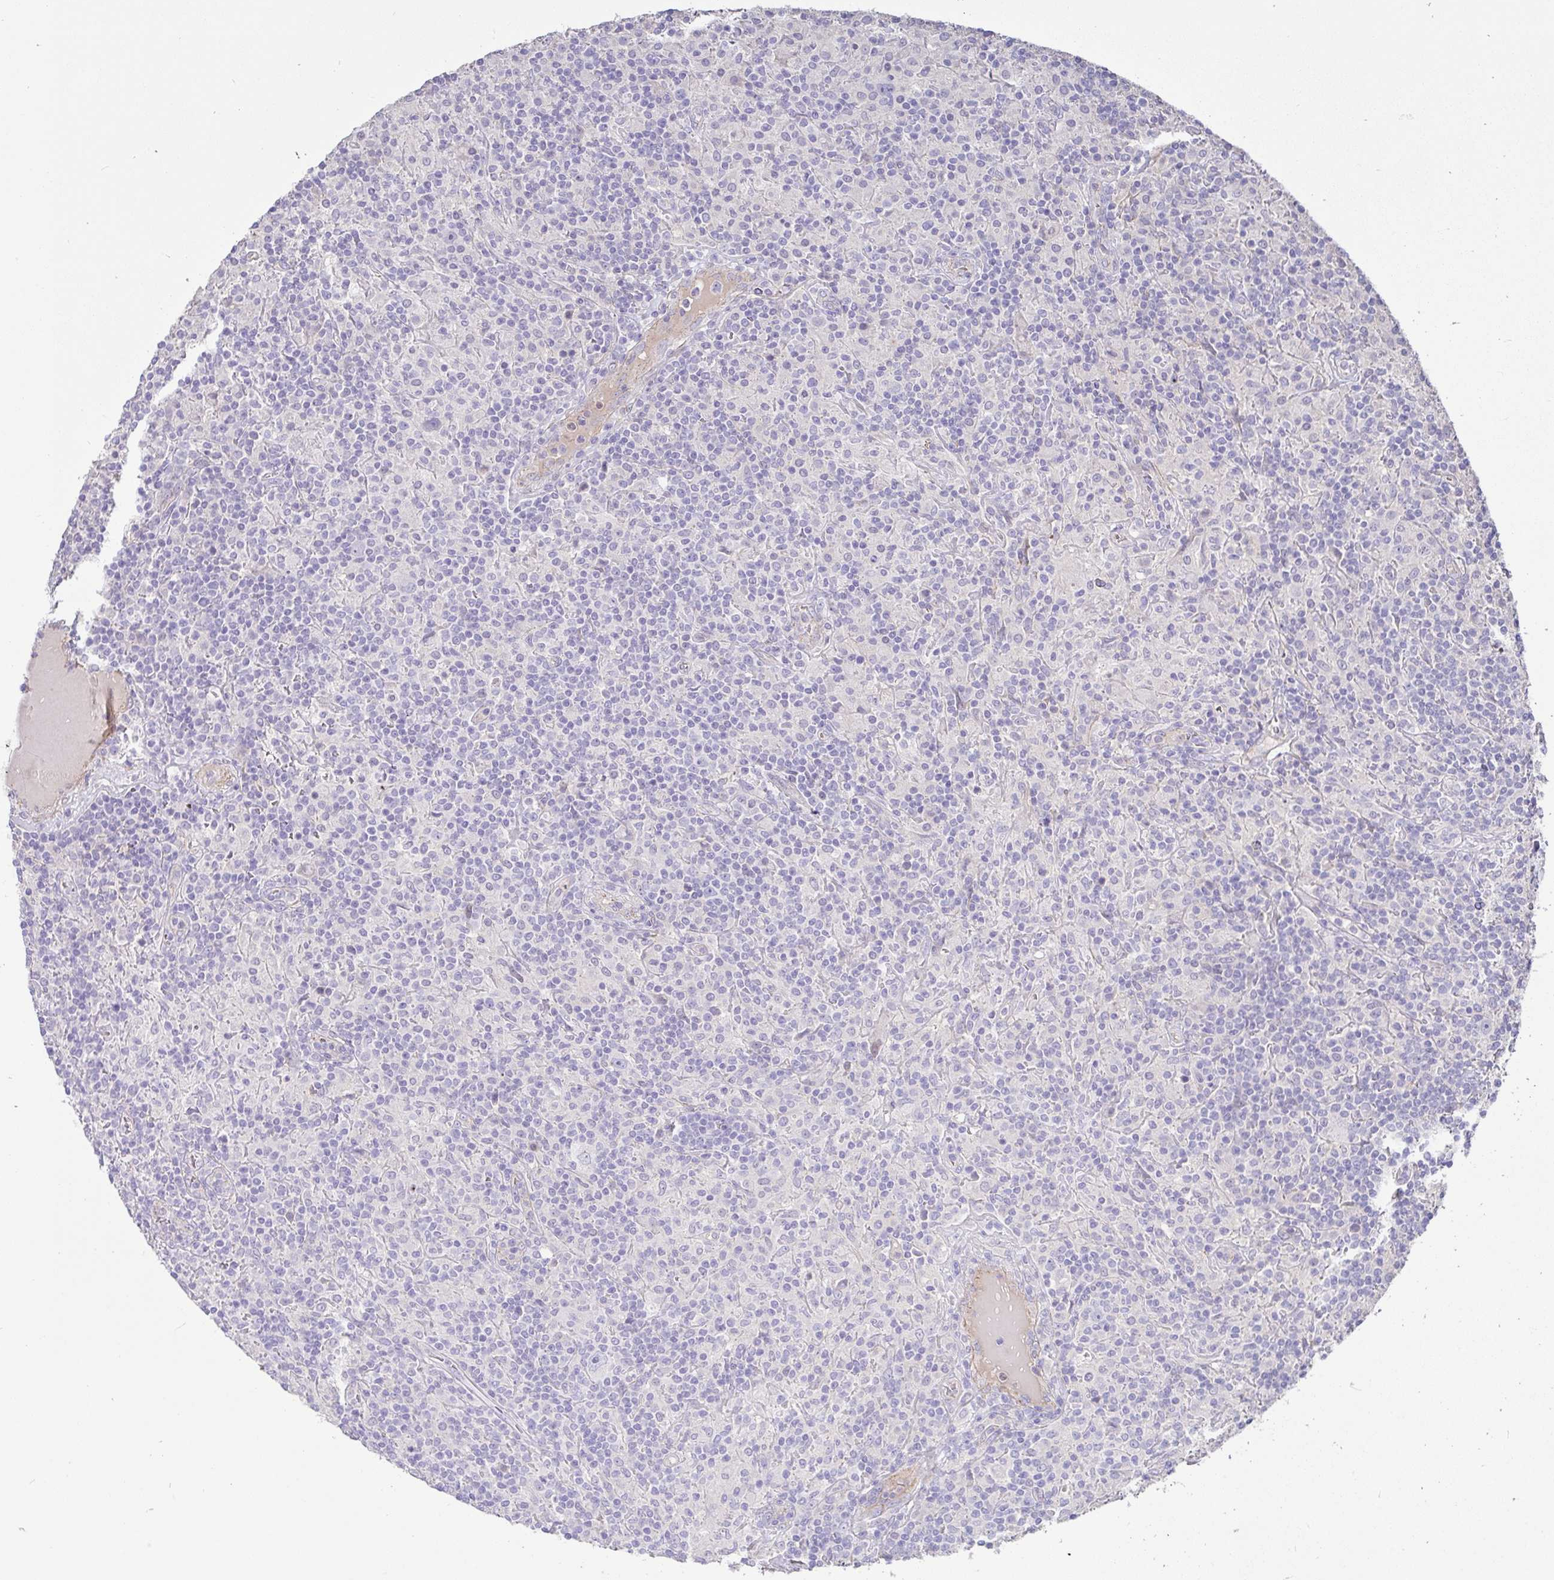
{"staining": {"intensity": "negative", "quantity": "none", "location": "none"}, "tissue": "lymphoma", "cell_type": "Tumor cells", "image_type": "cancer", "snomed": [{"axis": "morphology", "description": "Hodgkin's disease, NOS"}, {"axis": "topography", "description": "Lymph node"}], "caption": "The image reveals no significant staining in tumor cells of lymphoma. (DAB IHC, high magnification).", "gene": "PYGM", "patient": {"sex": "male", "age": 70}}